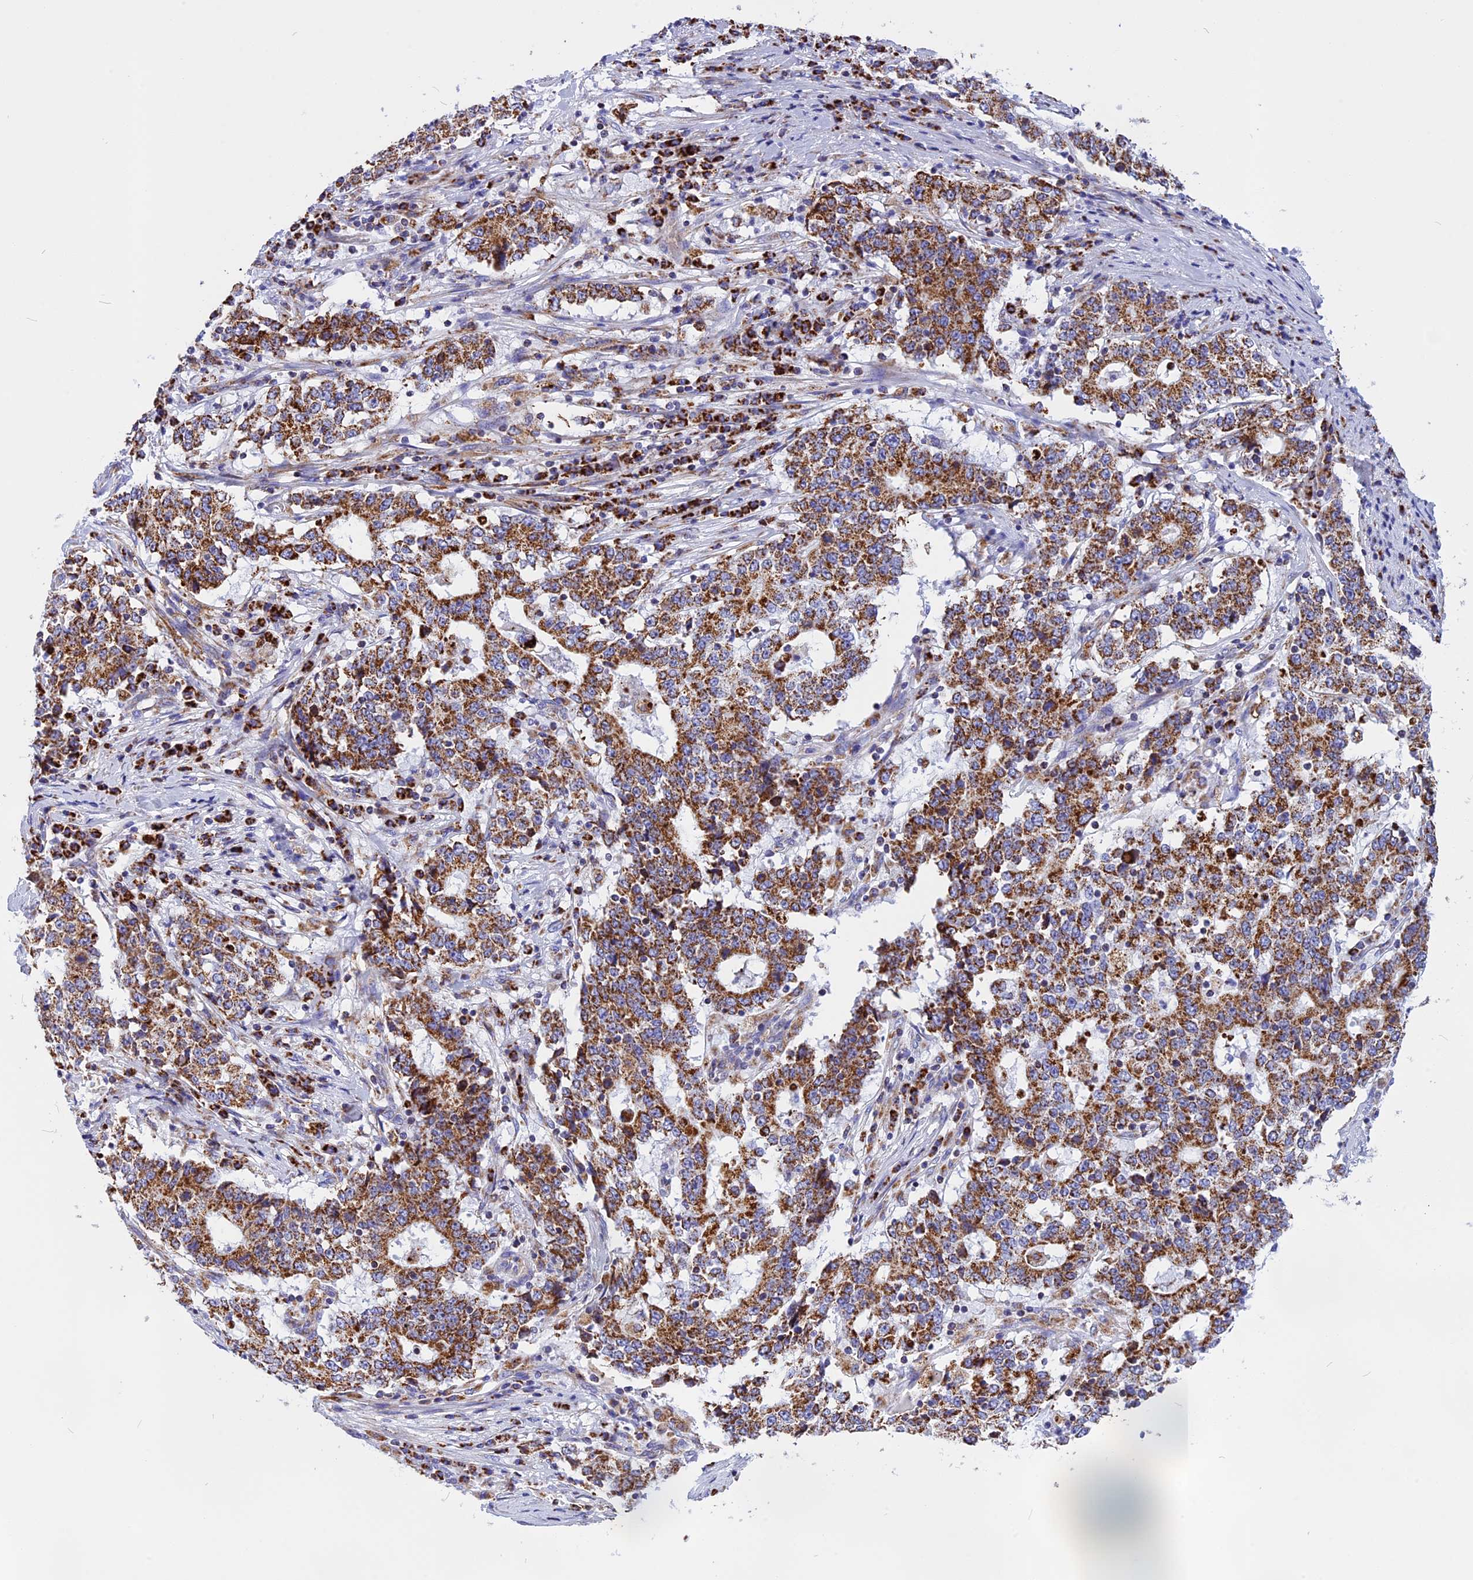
{"staining": {"intensity": "strong", "quantity": ">75%", "location": "cytoplasmic/membranous"}, "tissue": "stomach cancer", "cell_type": "Tumor cells", "image_type": "cancer", "snomed": [{"axis": "morphology", "description": "Adenocarcinoma, NOS"}, {"axis": "topography", "description": "Stomach"}], "caption": "Adenocarcinoma (stomach) was stained to show a protein in brown. There is high levels of strong cytoplasmic/membranous positivity in about >75% of tumor cells.", "gene": "VDAC2", "patient": {"sex": "male", "age": 59}}